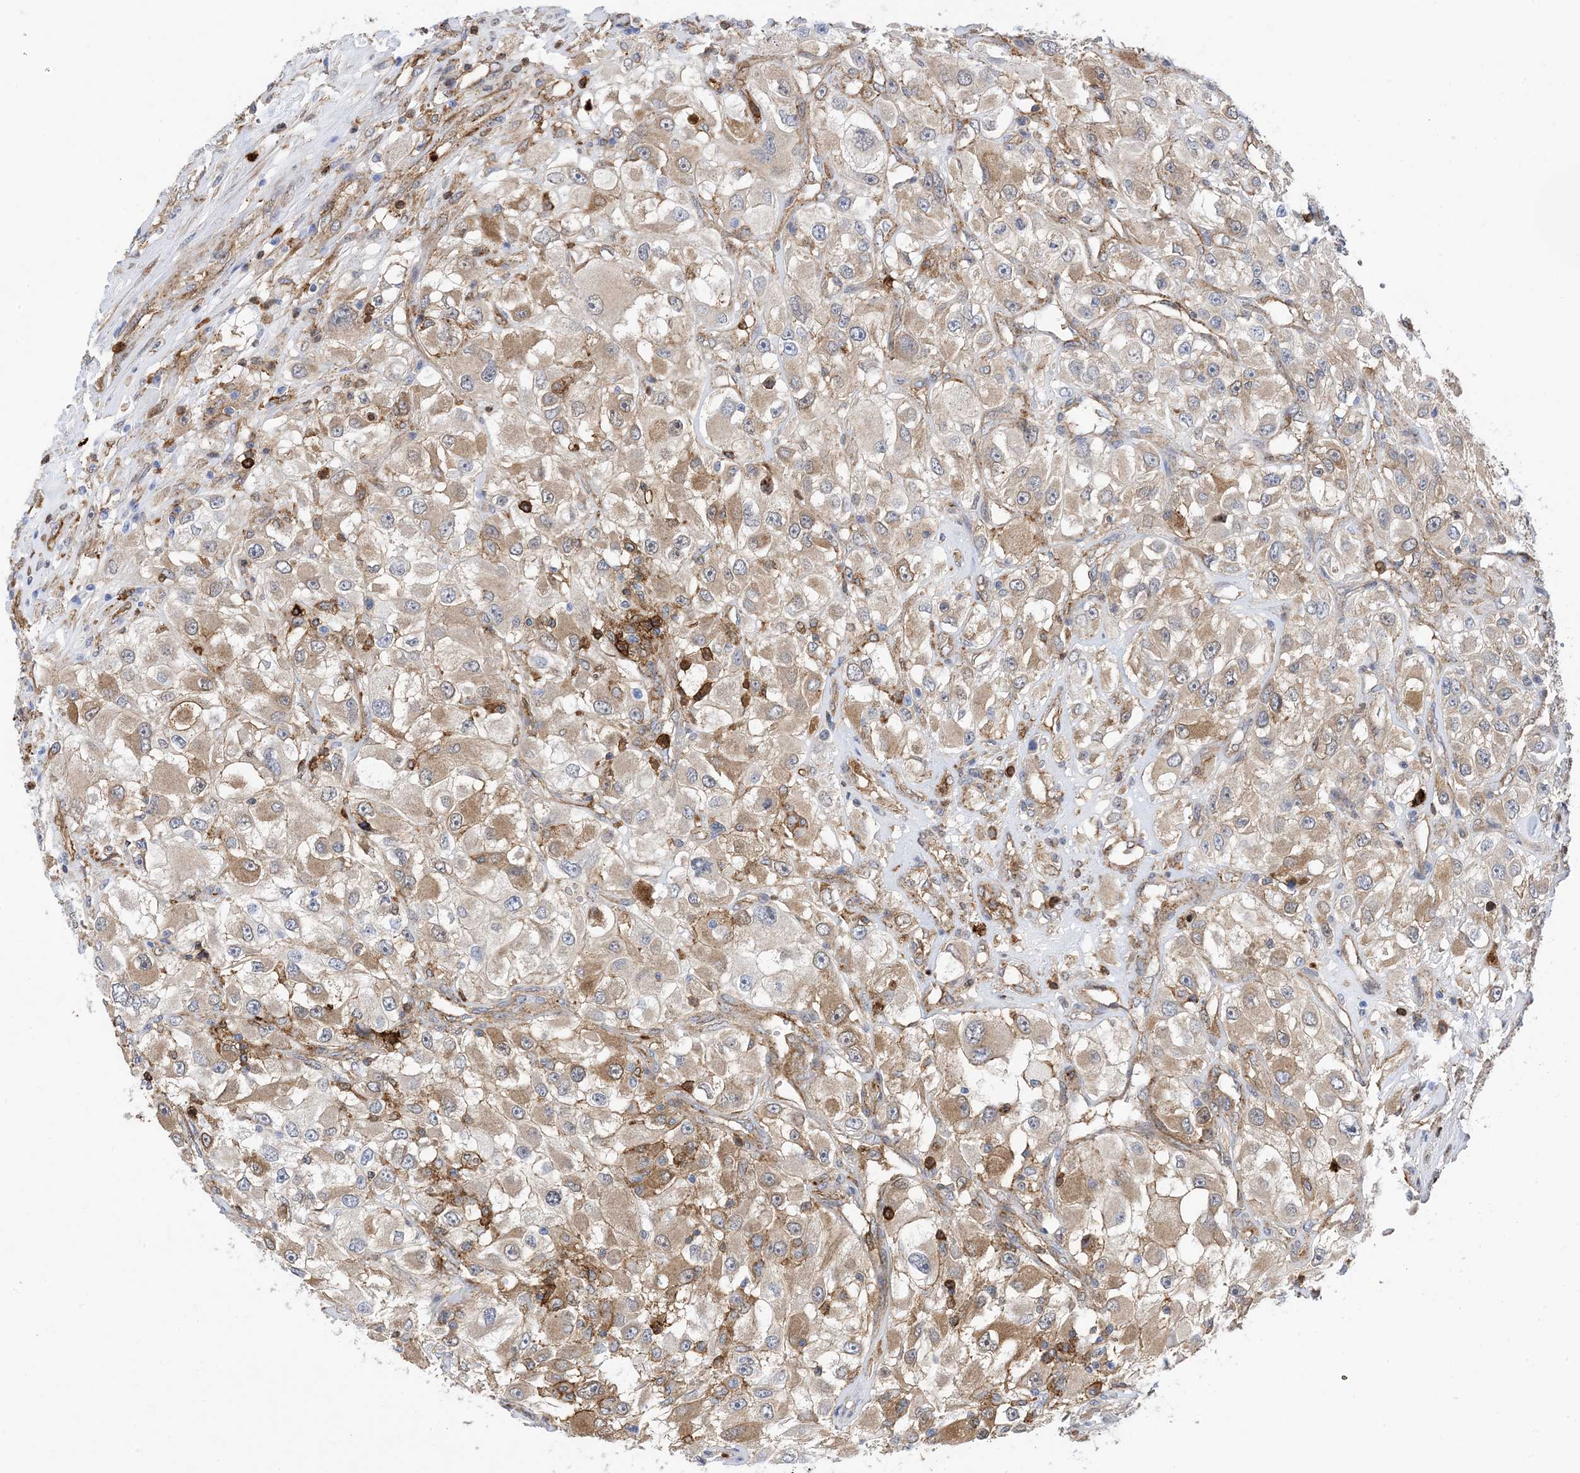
{"staining": {"intensity": "moderate", "quantity": ">75%", "location": "cytoplasmic/membranous"}, "tissue": "renal cancer", "cell_type": "Tumor cells", "image_type": "cancer", "snomed": [{"axis": "morphology", "description": "Adenocarcinoma, NOS"}, {"axis": "topography", "description": "Kidney"}], "caption": "Immunohistochemical staining of renal adenocarcinoma shows medium levels of moderate cytoplasmic/membranous protein expression in about >75% of tumor cells.", "gene": "ANXA1", "patient": {"sex": "female", "age": 52}}